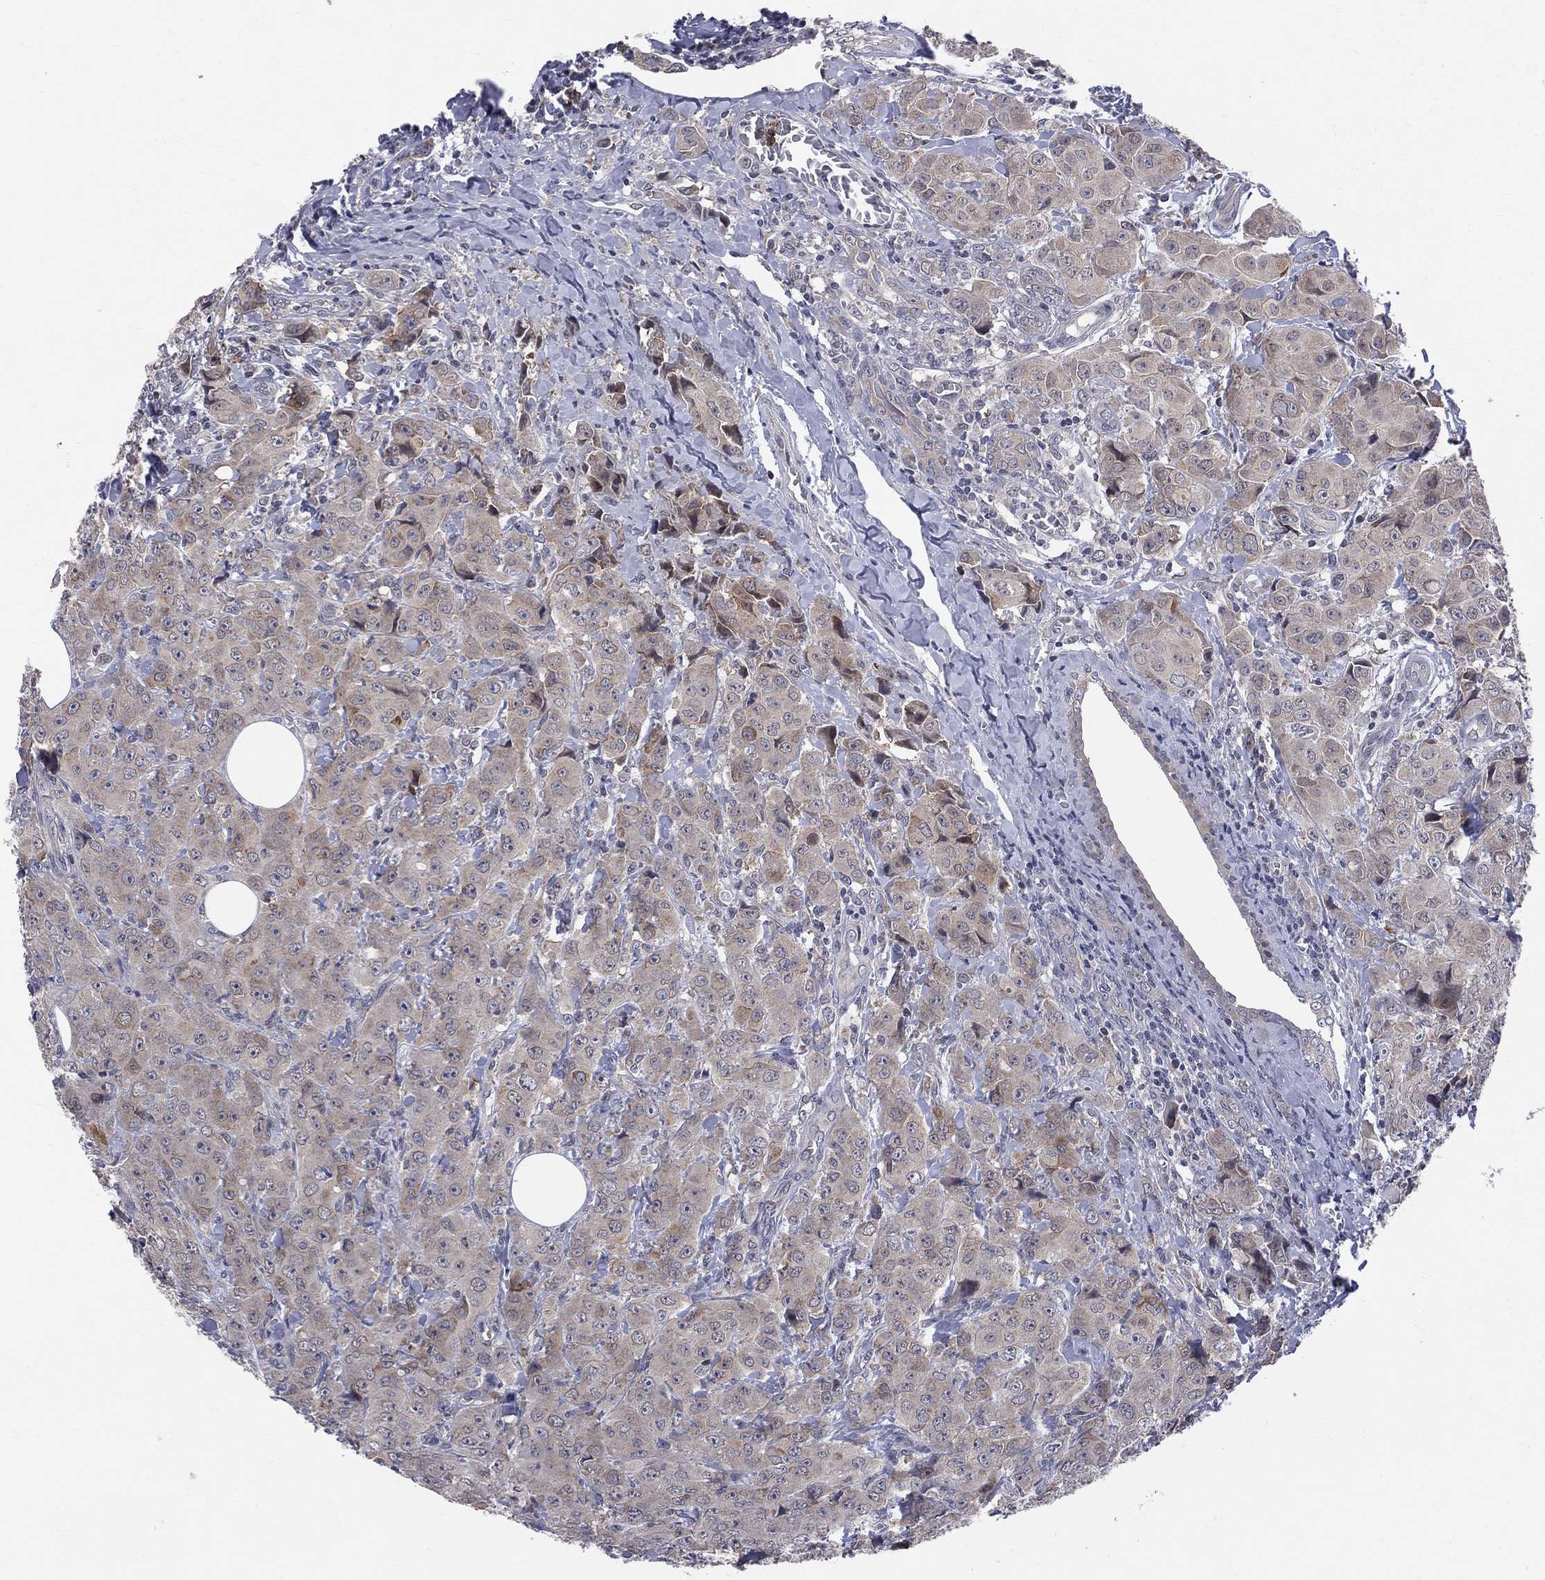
{"staining": {"intensity": "weak", "quantity": ">75%", "location": "cytoplasmic/membranous"}, "tissue": "breast cancer", "cell_type": "Tumor cells", "image_type": "cancer", "snomed": [{"axis": "morphology", "description": "Duct carcinoma"}, {"axis": "topography", "description": "Breast"}], "caption": "Tumor cells reveal low levels of weak cytoplasmic/membranous positivity in approximately >75% of cells in human breast cancer. The staining is performed using DAB brown chromogen to label protein expression. The nuclei are counter-stained blue using hematoxylin.", "gene": "CNOT11", "patient": {"sex": "female", "age": 43}}